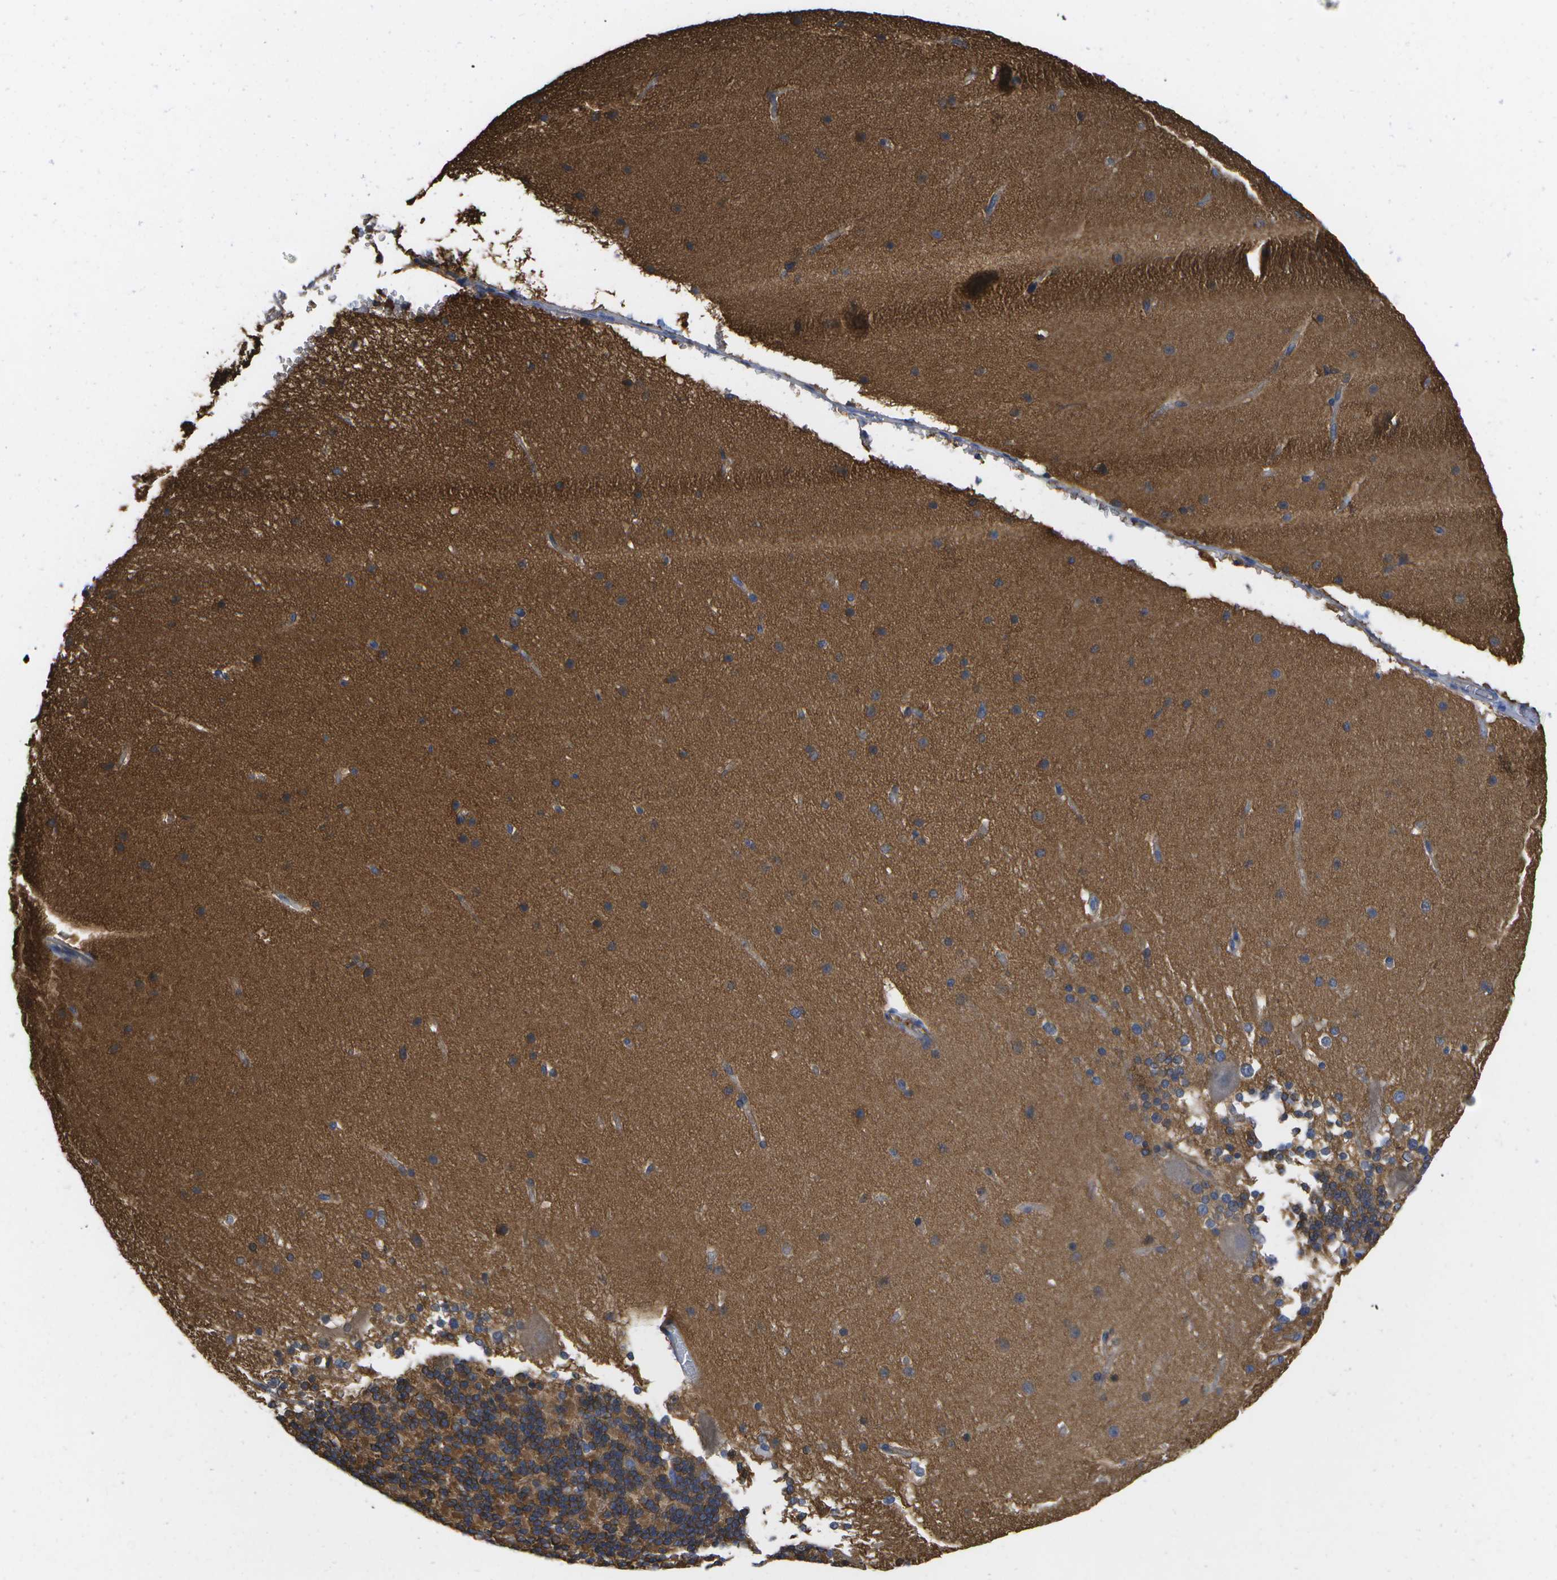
{"staining": {"intensity": "moderate", "quantity": ">75%", "location": "cytoplasmic/membranous"}, "tissue": "cerebellum", "cell_type": "Cells in granular layer", "image_type": "normal", "snomed": [{"axis": "morphology", "description": "Normal tissue, NOS"}, {"axis": "topography", "description": "Cerebellum"}], "caption": "Moderate cytoplasmic/membranous protein expression is present in about >75% of cells in granular layer in cerebellum. (DAB (3,3'-diaminobenzidine) IHC, brown staining for protein, blue staining for nuclei).", "gene": "DYSF", "patient": {"sex": "female", "age": 19}}